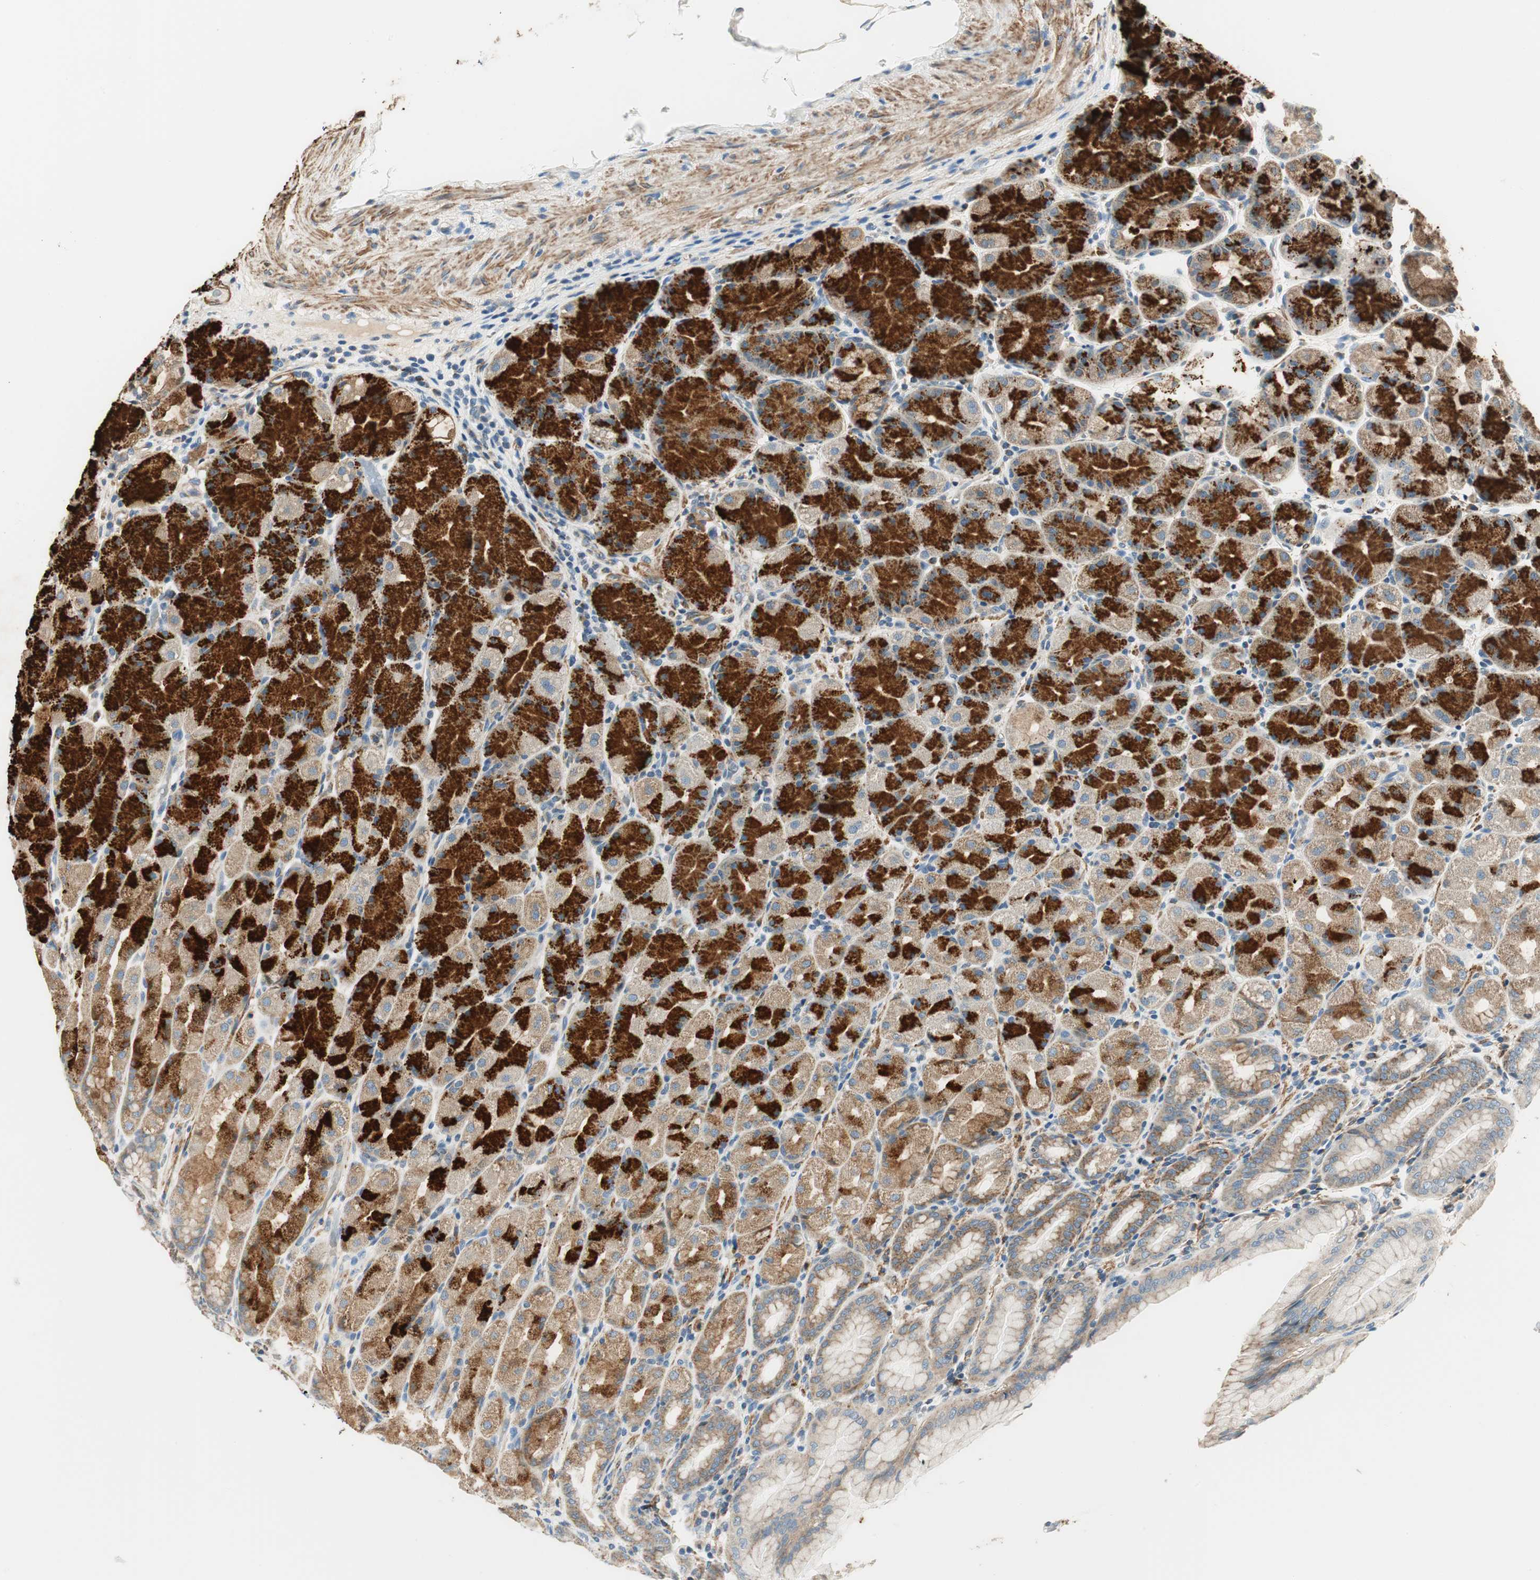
{"staining": {"intensity": "strong", "quantity": "25%-75%", "location": "cytoplasmic/membranous"}, "tissue": "stomach", "cell_type": "Glandular cells", "image_type": "normal", "snomed": [{"axis": "morphology", "description": "Normal tissue, NOS"}, {"axis": "topography", "description": "Stomach, upper"}], "caption": "Immunohistochemistry (IHC) staining of unremarkable stomach, which demonstrates high levels of strong cytoplasmic/membranous expression in about 25%-75% of glandular cells indicating strong cytoplasmic/membranous protein expression. The staining was performed using DAB (3,3'-diaminobenzidine) (brown) for protein detection and nuclei were counterstained in hematoxylin (blue).", "gene": "RORB", "patient": {"sex": "male", "age": 68}}